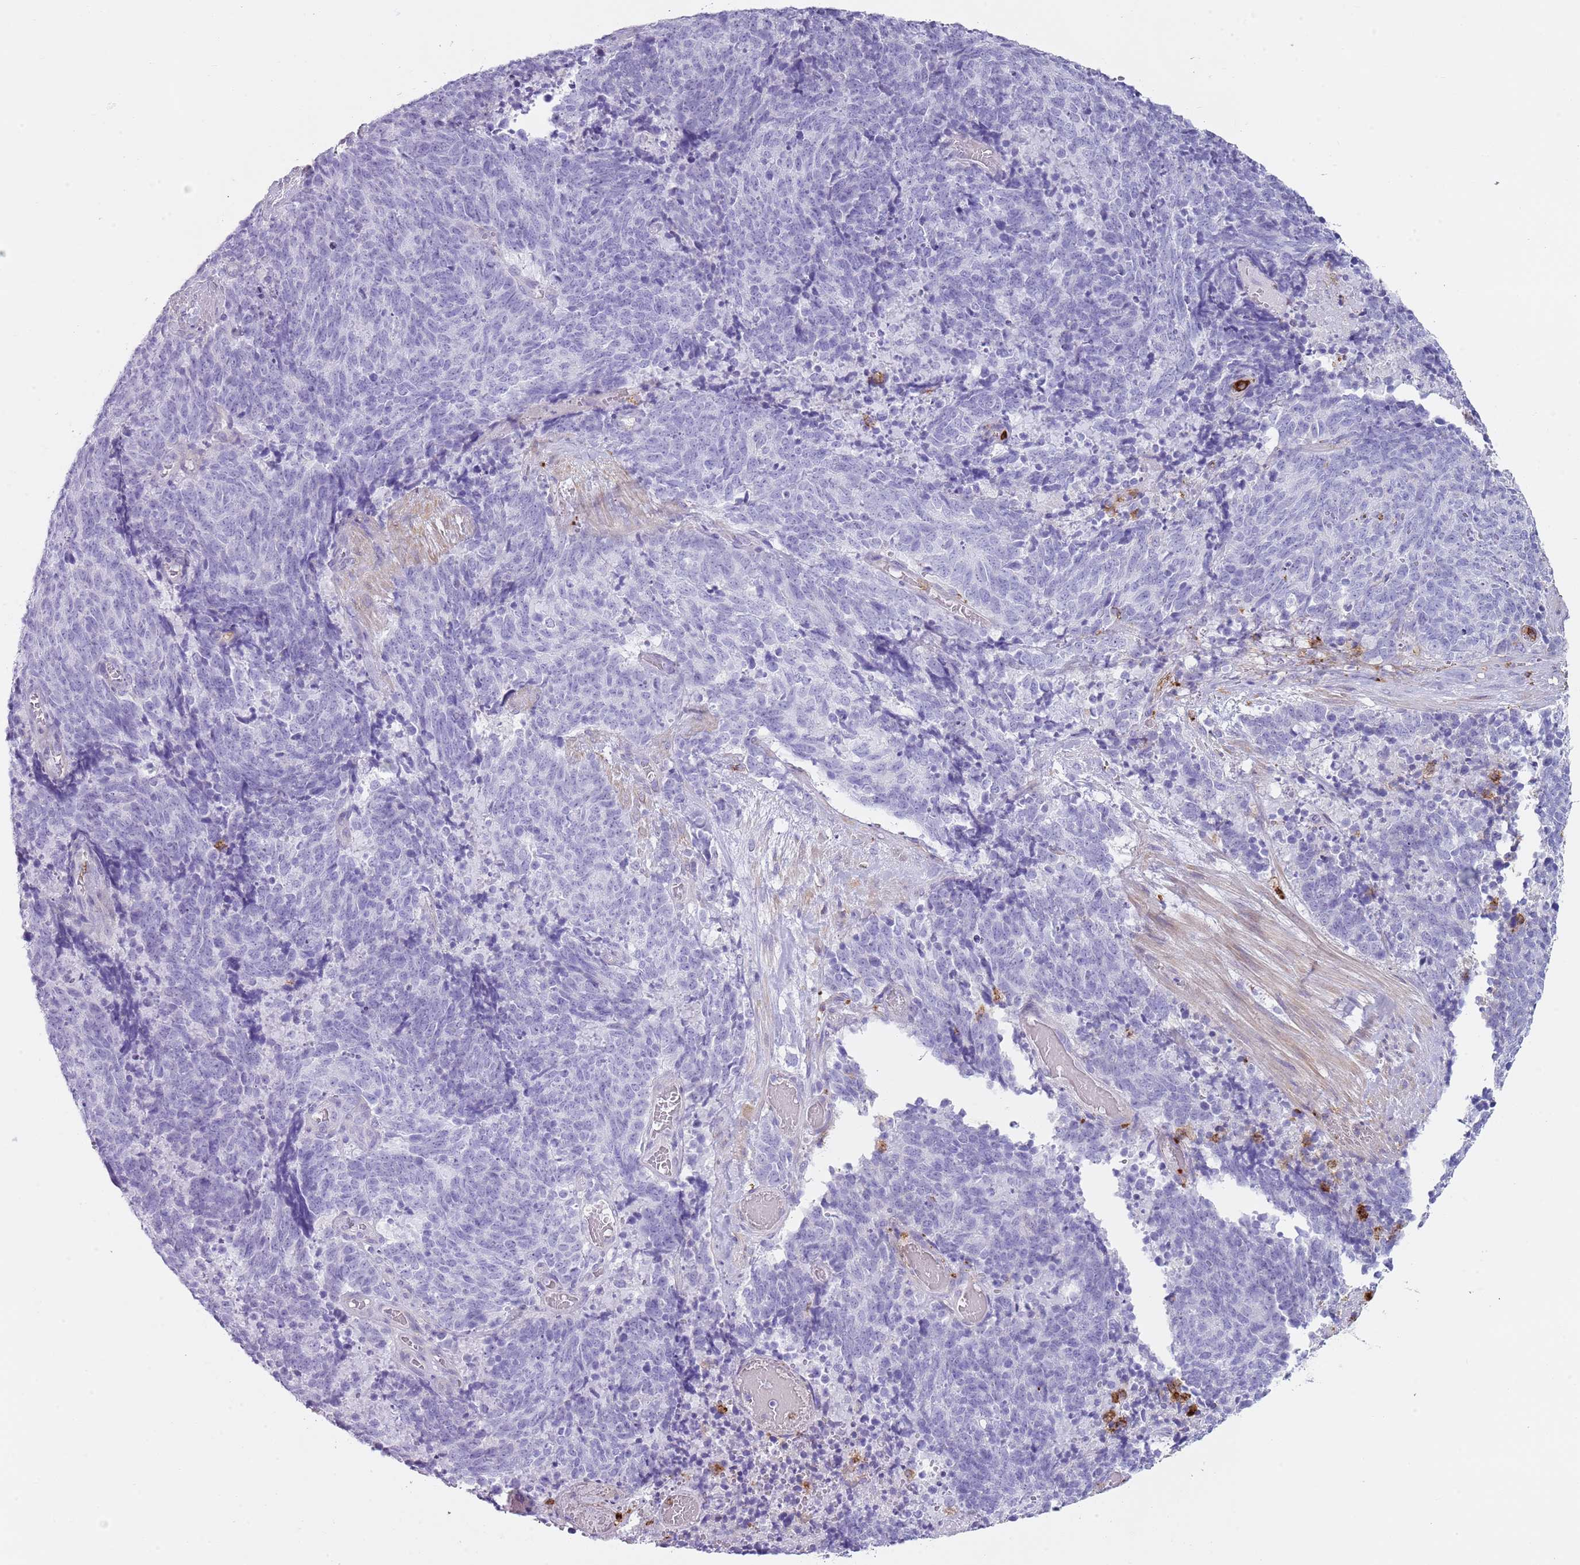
{"staining": {"intensity": "negative", "quantity": "none", "location": "none"}, "tissue": "cervical cancer", "cell_type": "Tumor cells", "image_type": "cancer", "snomed": [{"axis": "morphology", "description": "Squamous cell carcinoma, NOS"}, {"axis": "topography", "description": "Cervix"}], "caption": "Image shows no significant protein staining in tumor cells of cervical squamous cell carcinoma. (Brightfield microscopy of DAB (3,3'-diaminobenzidine) IHC at high magnification).", "gene": "CD177", "patient": {"sex": "female", "age": 29}}